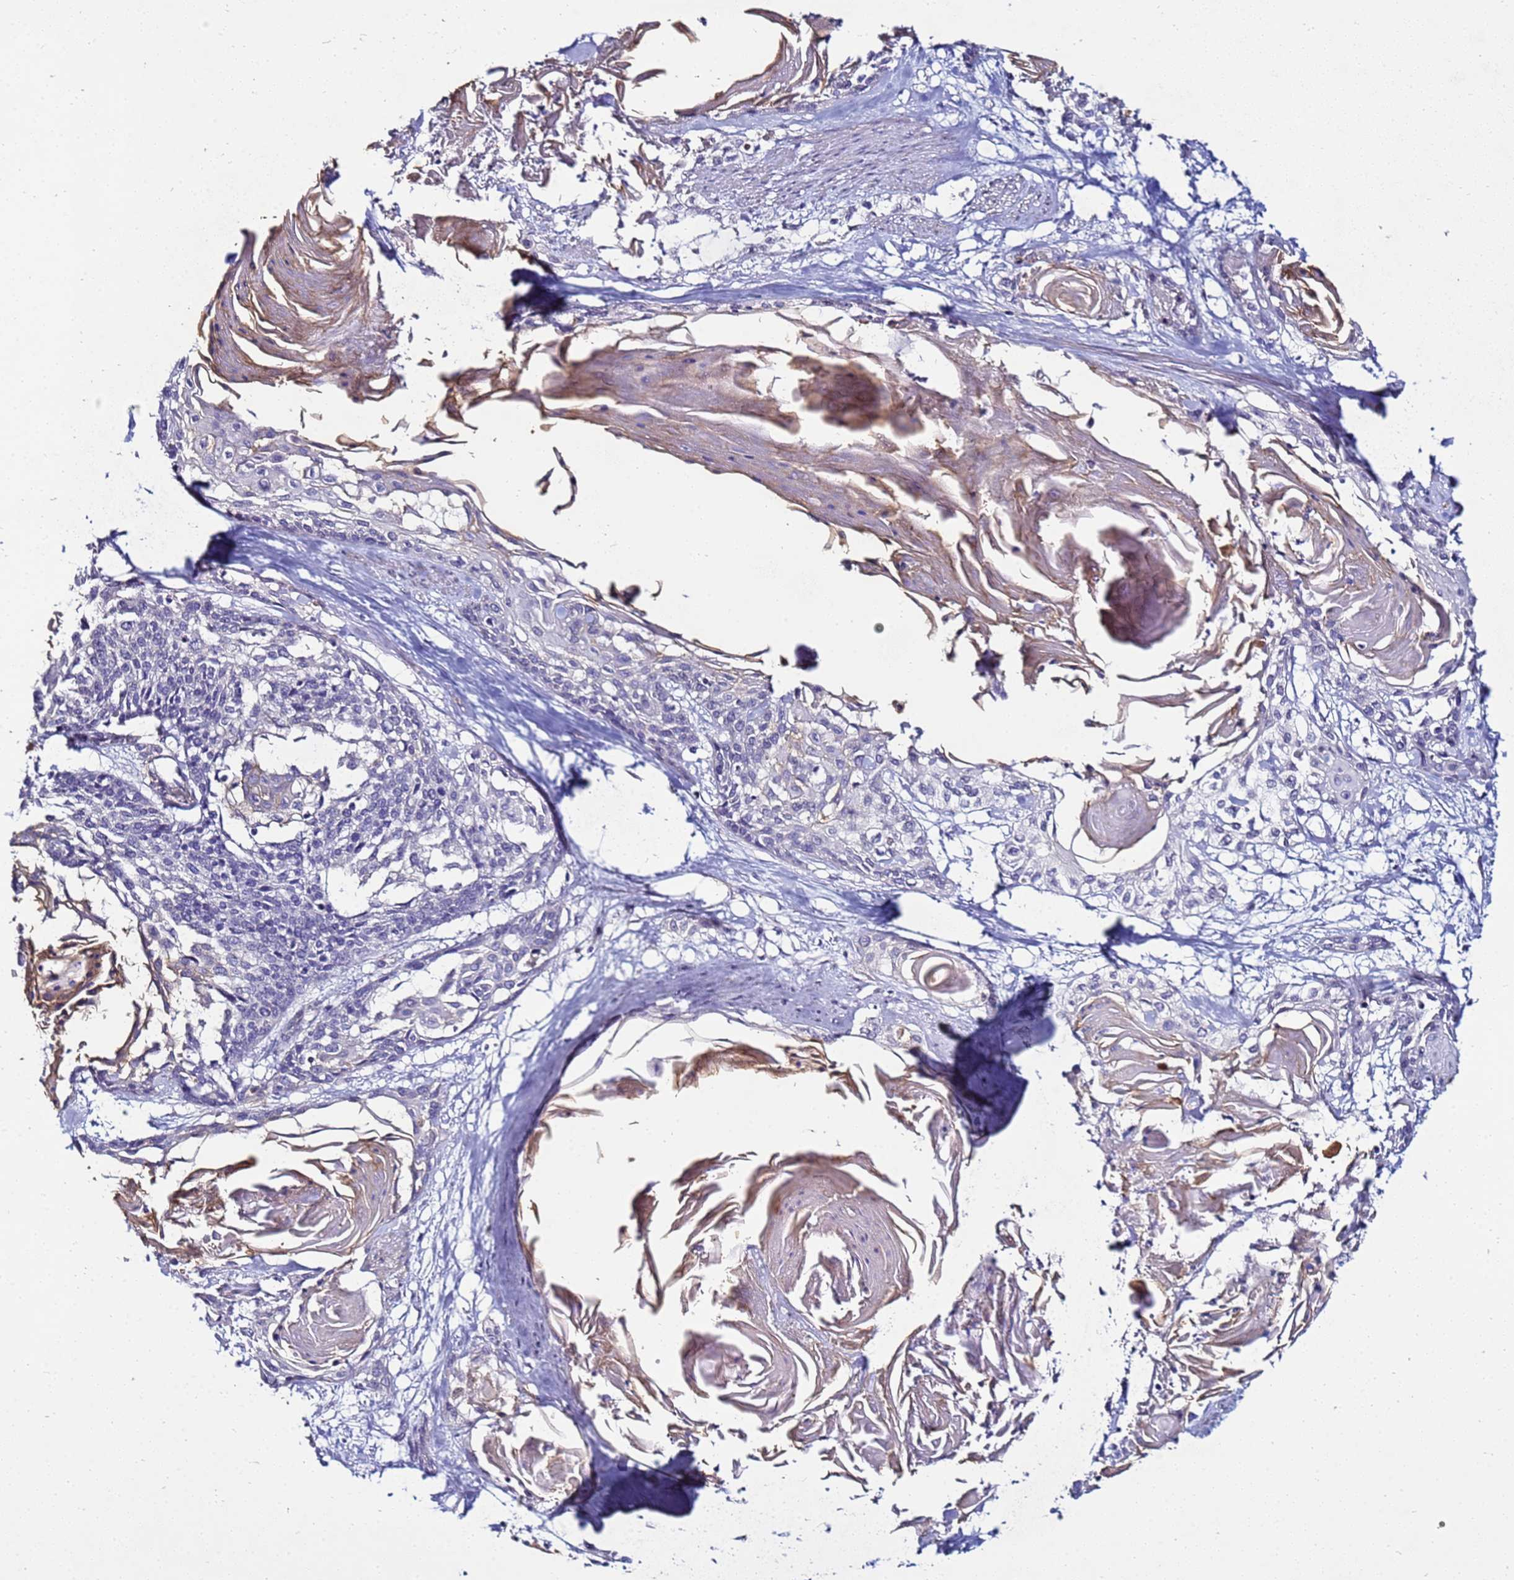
{"staining": {"intensity": "negative", "quantity": "none", "location": "none"}, "tissue": "cervical cancer", "cell_type": "Tumor cells", "image_type": "cancer", "snomed": [{"axis": "morphology", "description": "Squamous cell carcinoma, NOS"}, {"axis": "topography", "description": "Cervix"}], "caption": "An immunohistochemistry (IHC) micrograph of squamous cell carcinoma (cervical) is shown. There is no staining in tumor cells of squamous cell carcinoma (cervical).", "gene": "FAM166B", "patient": {"sex": "female", "age": 57}}